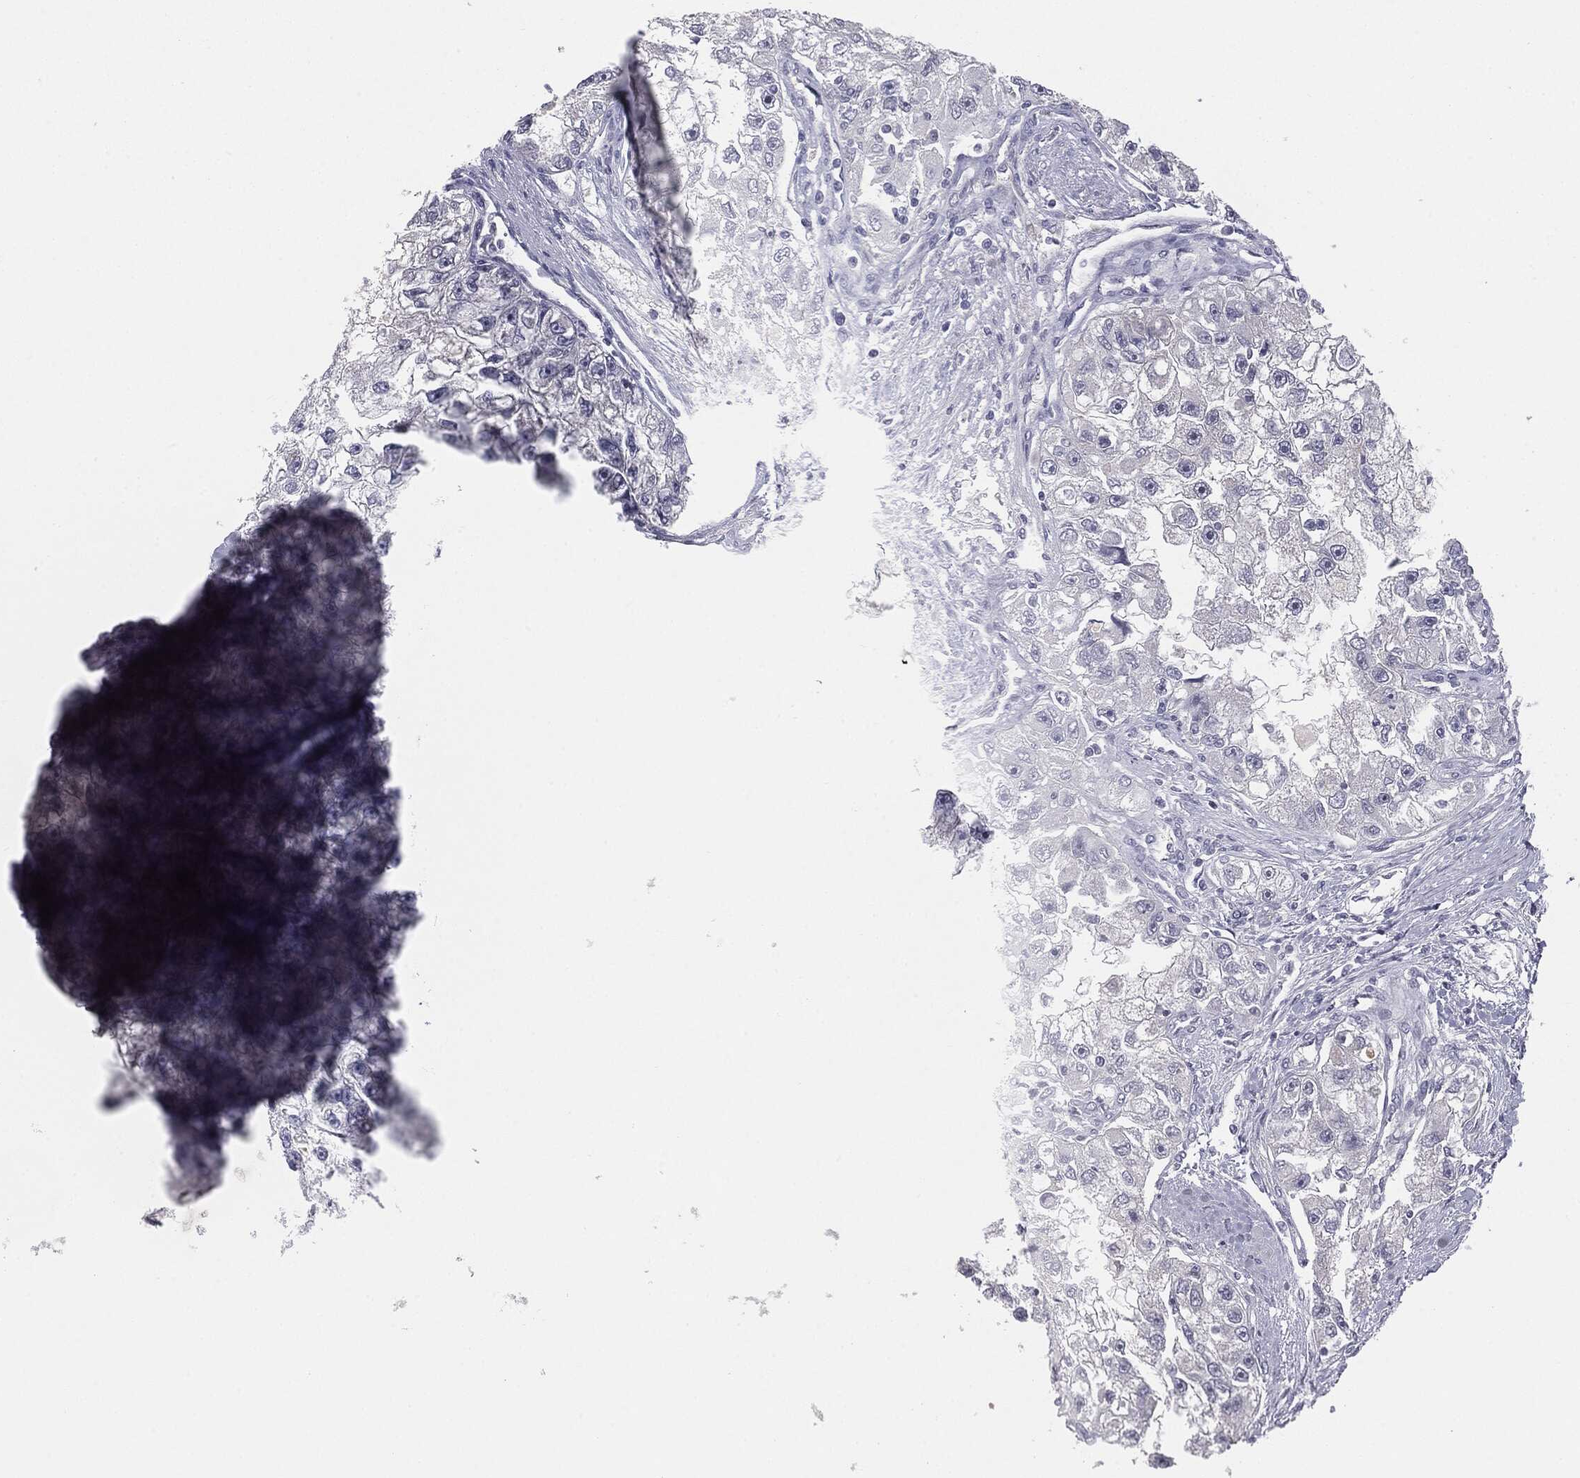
{"staining": {"intensity": "negative", "quantity": "none", "location": "none"}, "tissue": "renal cancer", "cell_type": "Tumor cells", "image_type": "cancer", "snomed": [{"axis": "morphology", "description": "Adenocarcinoma, NOS"}, {"axis": "topography", "description": "Kidney"}], "caption": "Renal cancer (adenocarcinoma) stained for a protein using IHC displays no positivity tumor cells.", "gene": "MUC1", "patient": {"sex": "male", "age": 63}}